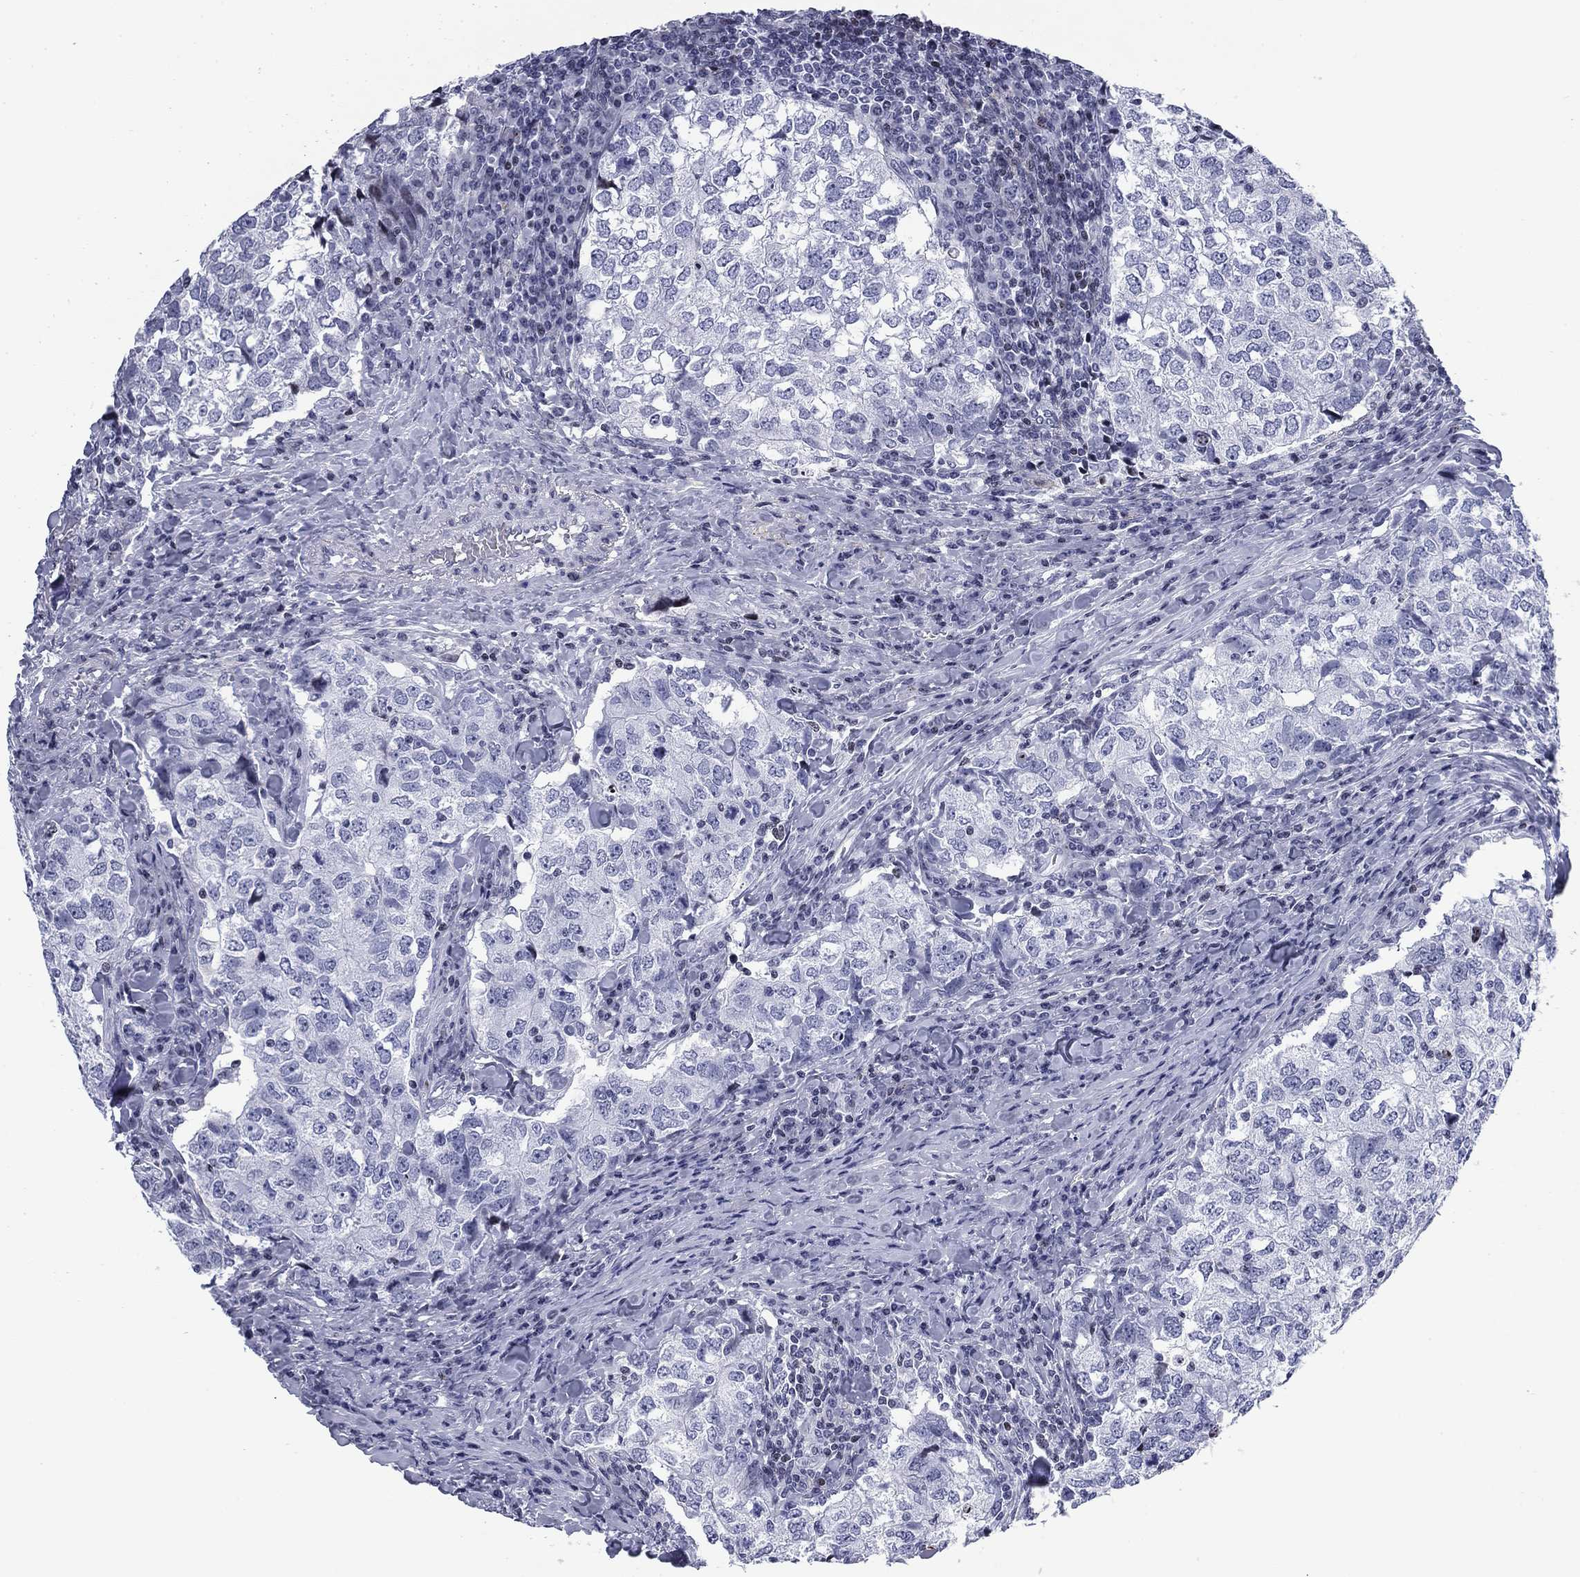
{"staining": {"intensity": "negative", "quantity": "none", "location": "none"}, "tissue": "breast cancer", "cell_type": "Tumor cells", "image_type": "cancer", "snomed": [{"axis": "morphology", "description": "Duct carcinoma"}, {"axis": "topography", "description": "Breast"}], "caption": "This is an IHC photomicrograph of human breast cancer (intraductal carcinoma). There is no expression in tumor cells.", "gene": "CCDC144A", "patient": {"sex": "female", "age": 30}}